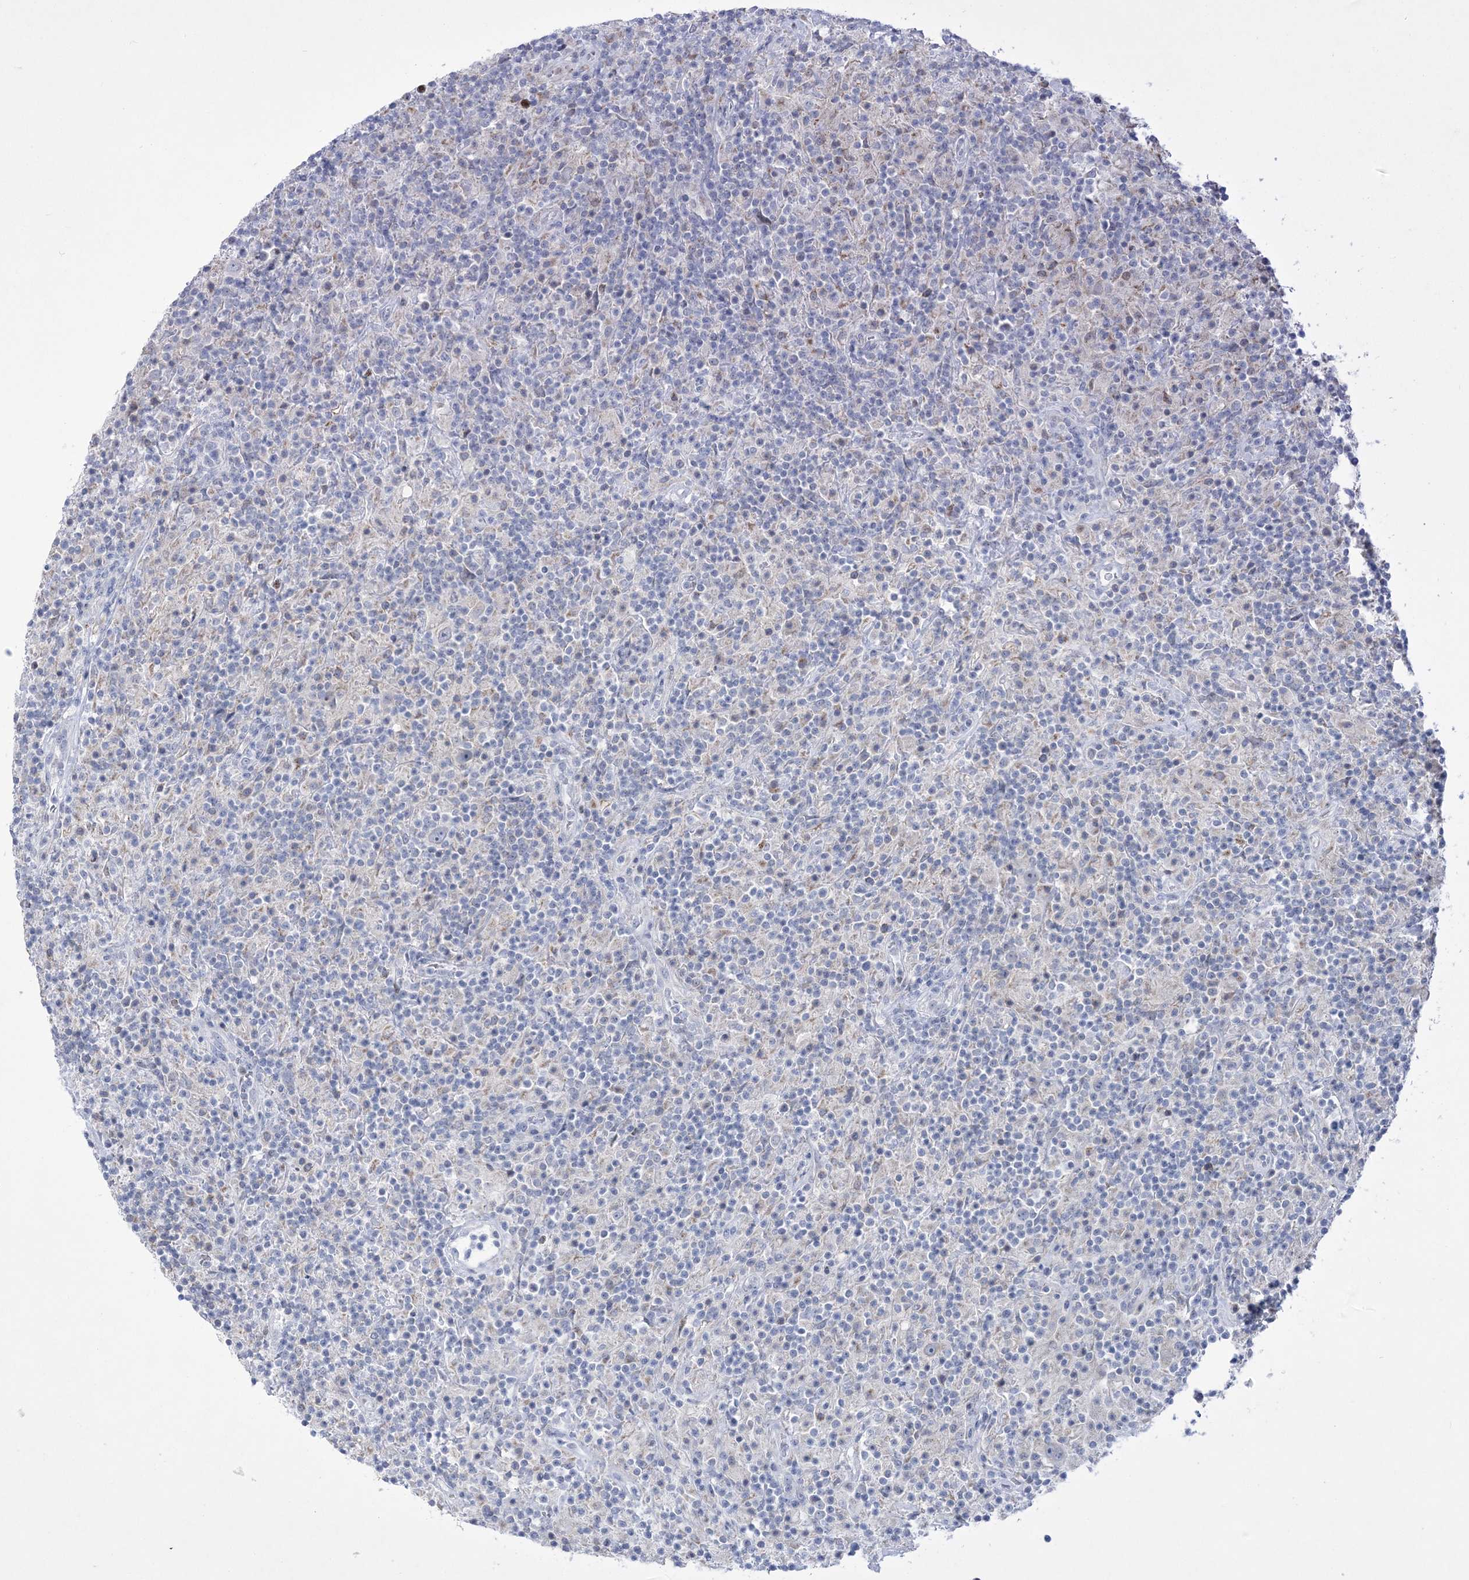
{"staining": {"intensity": "negative", "quantity": "none", "location": "none"}, "tissue": "lymphoma", "cell_type": "Tumor cells", "image_type": "cancer", "snomed": [{"axis": "morphology", "description": "Hodgkin's disease, NOS"}, {"axis": "topography", "description": "Lymph node"}], "caption": "Tumor cells show no significant positivity in Hodgkin's disease.", "gene": "WDR27", "patient": {"sex": "male", "age": 70}}